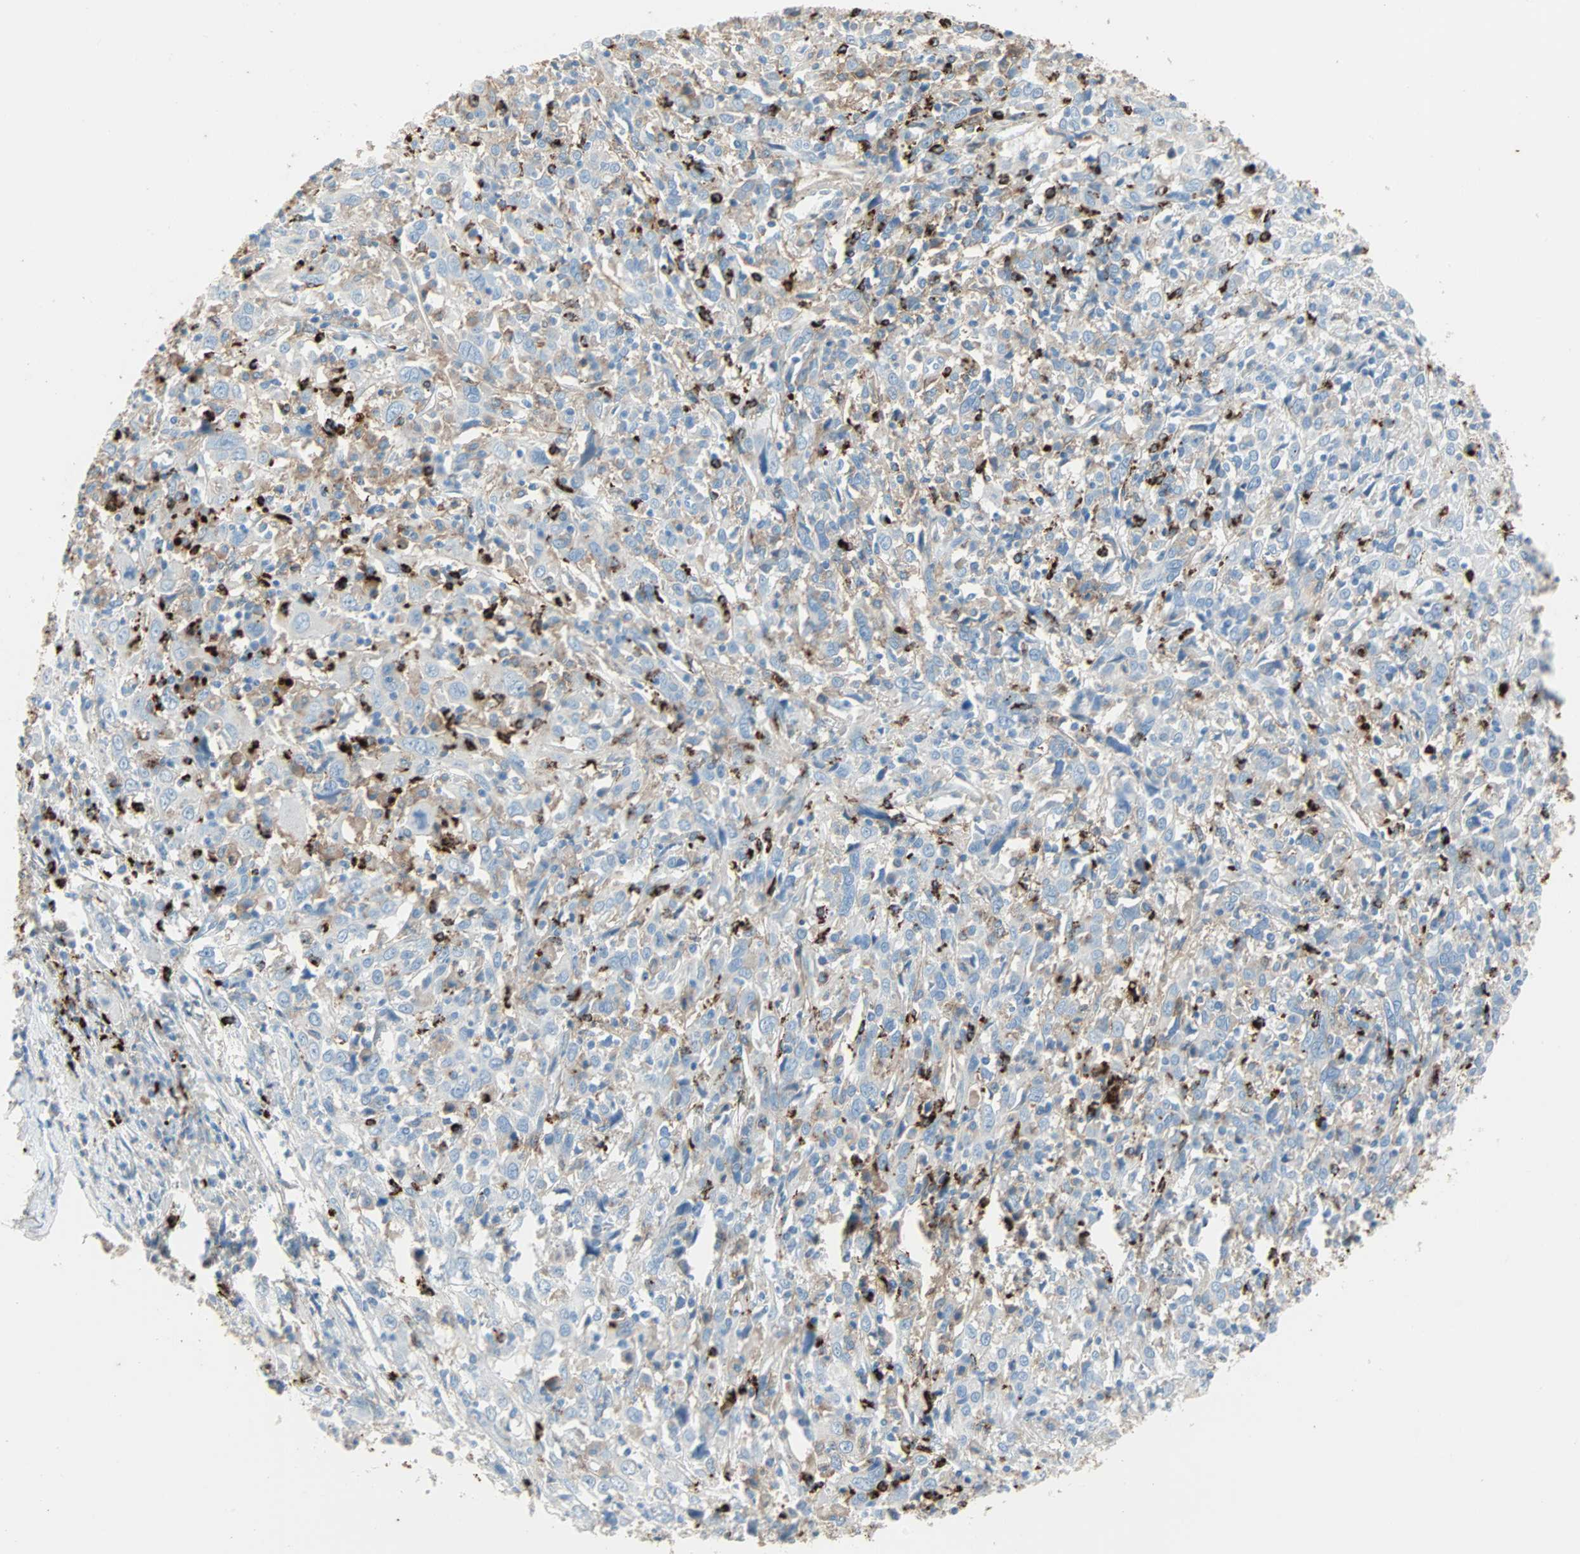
{"staining": {"intensity": "weak", "quantity": "25%-75%", "location": "cytoplasmic/membranous"}, "tissue": "cervical cancer", "cell_type": "Tumor cells", "image_type": "cancer", "snomed": [{"axis": "morphology", "description": "Squamous cell carcinoma, NOS"}, {"axis": "topography", "description": "Cervix"}], "caption": "This photomicrograph demonstrates cervical cancer stained with immunohistochemistry to label a protein in brown. The cytoplasmic/membranous of tumor cells show weak positivity for the protein. Nuclei are counter-stained blue.", "gene": "CLEC4A", "patient": {"sex": "female", "age": 46}}